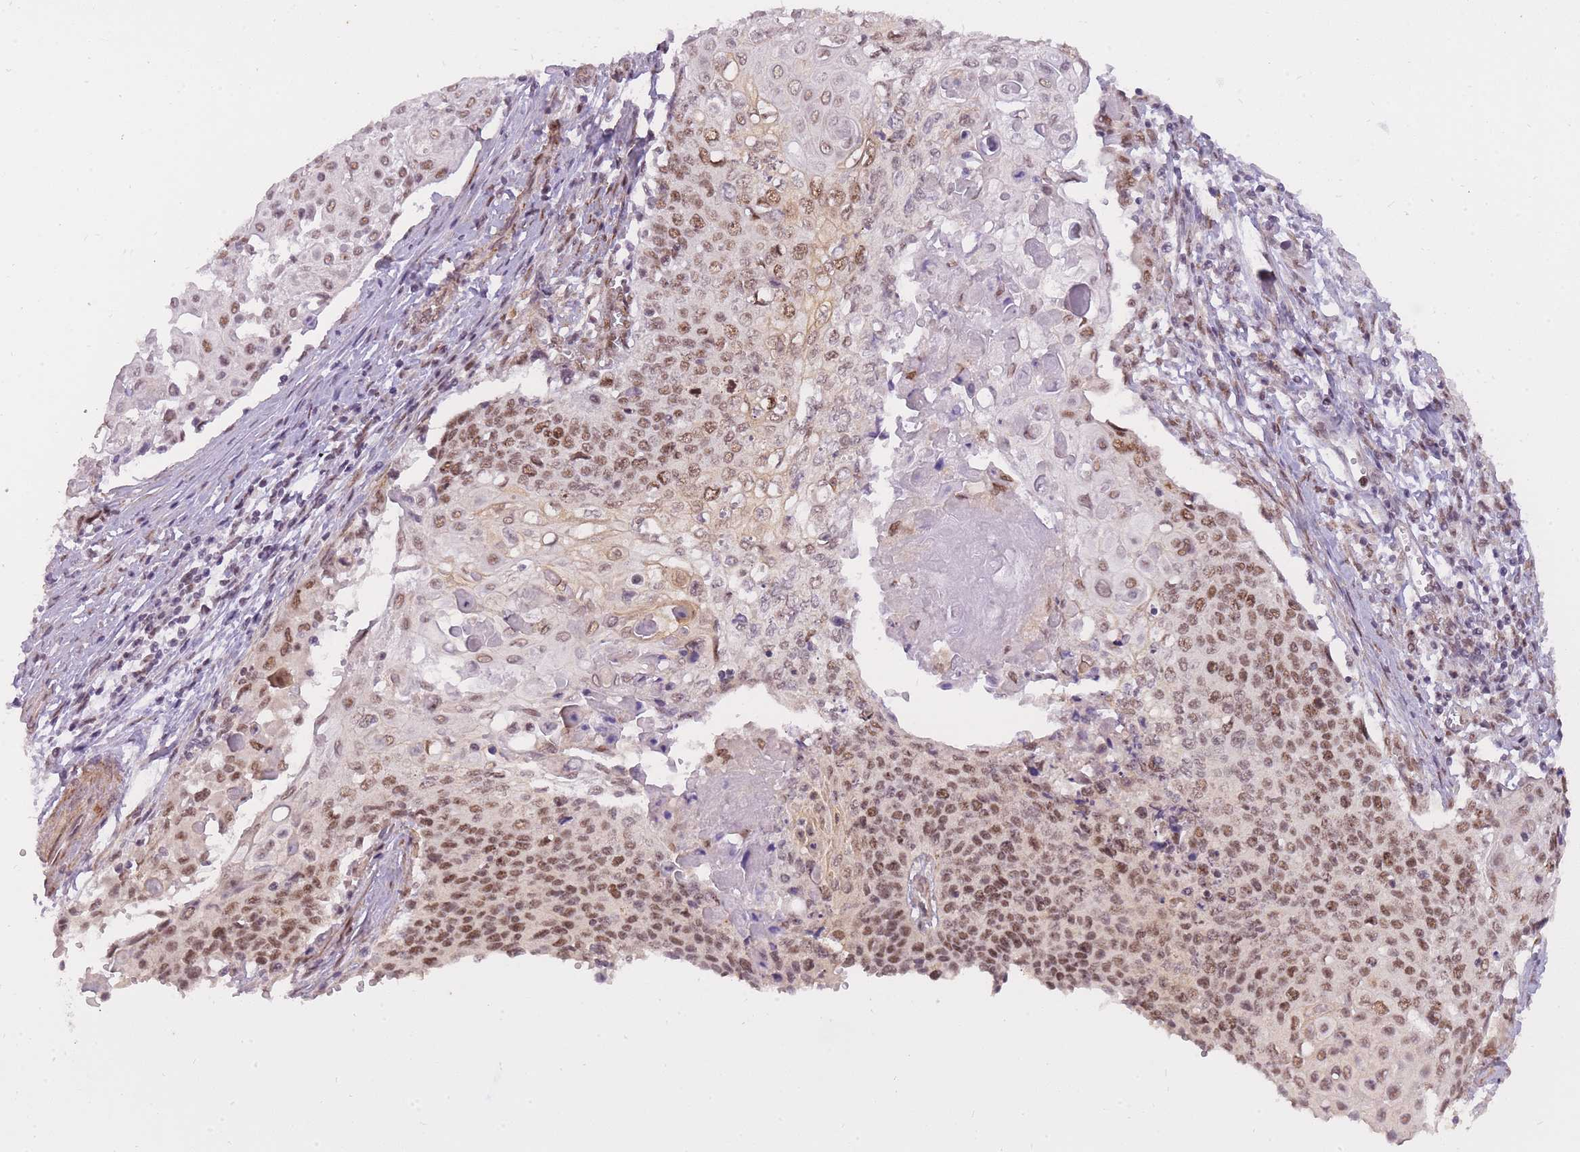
{"staining": {"intensity": "moderate", "quantity": ">75%", "location": "nuclear"}, "tissue": "cervical cancer", "cell_type": "Tumor cells", "image_type": "cancer", "snomed": [{"axis": "morphology", "description": "Squamous cell carcinoma, NOS"}, {"axis": "topography", "description": "Cervix"}], "caption": "A photomicrograph of human cervical squamous cell carcinoma stained for a protein displays moderate nuclear brown staining in tumor cells.", "gene": "TIGD1", "patient": {"sex": "female", "age": 39}}